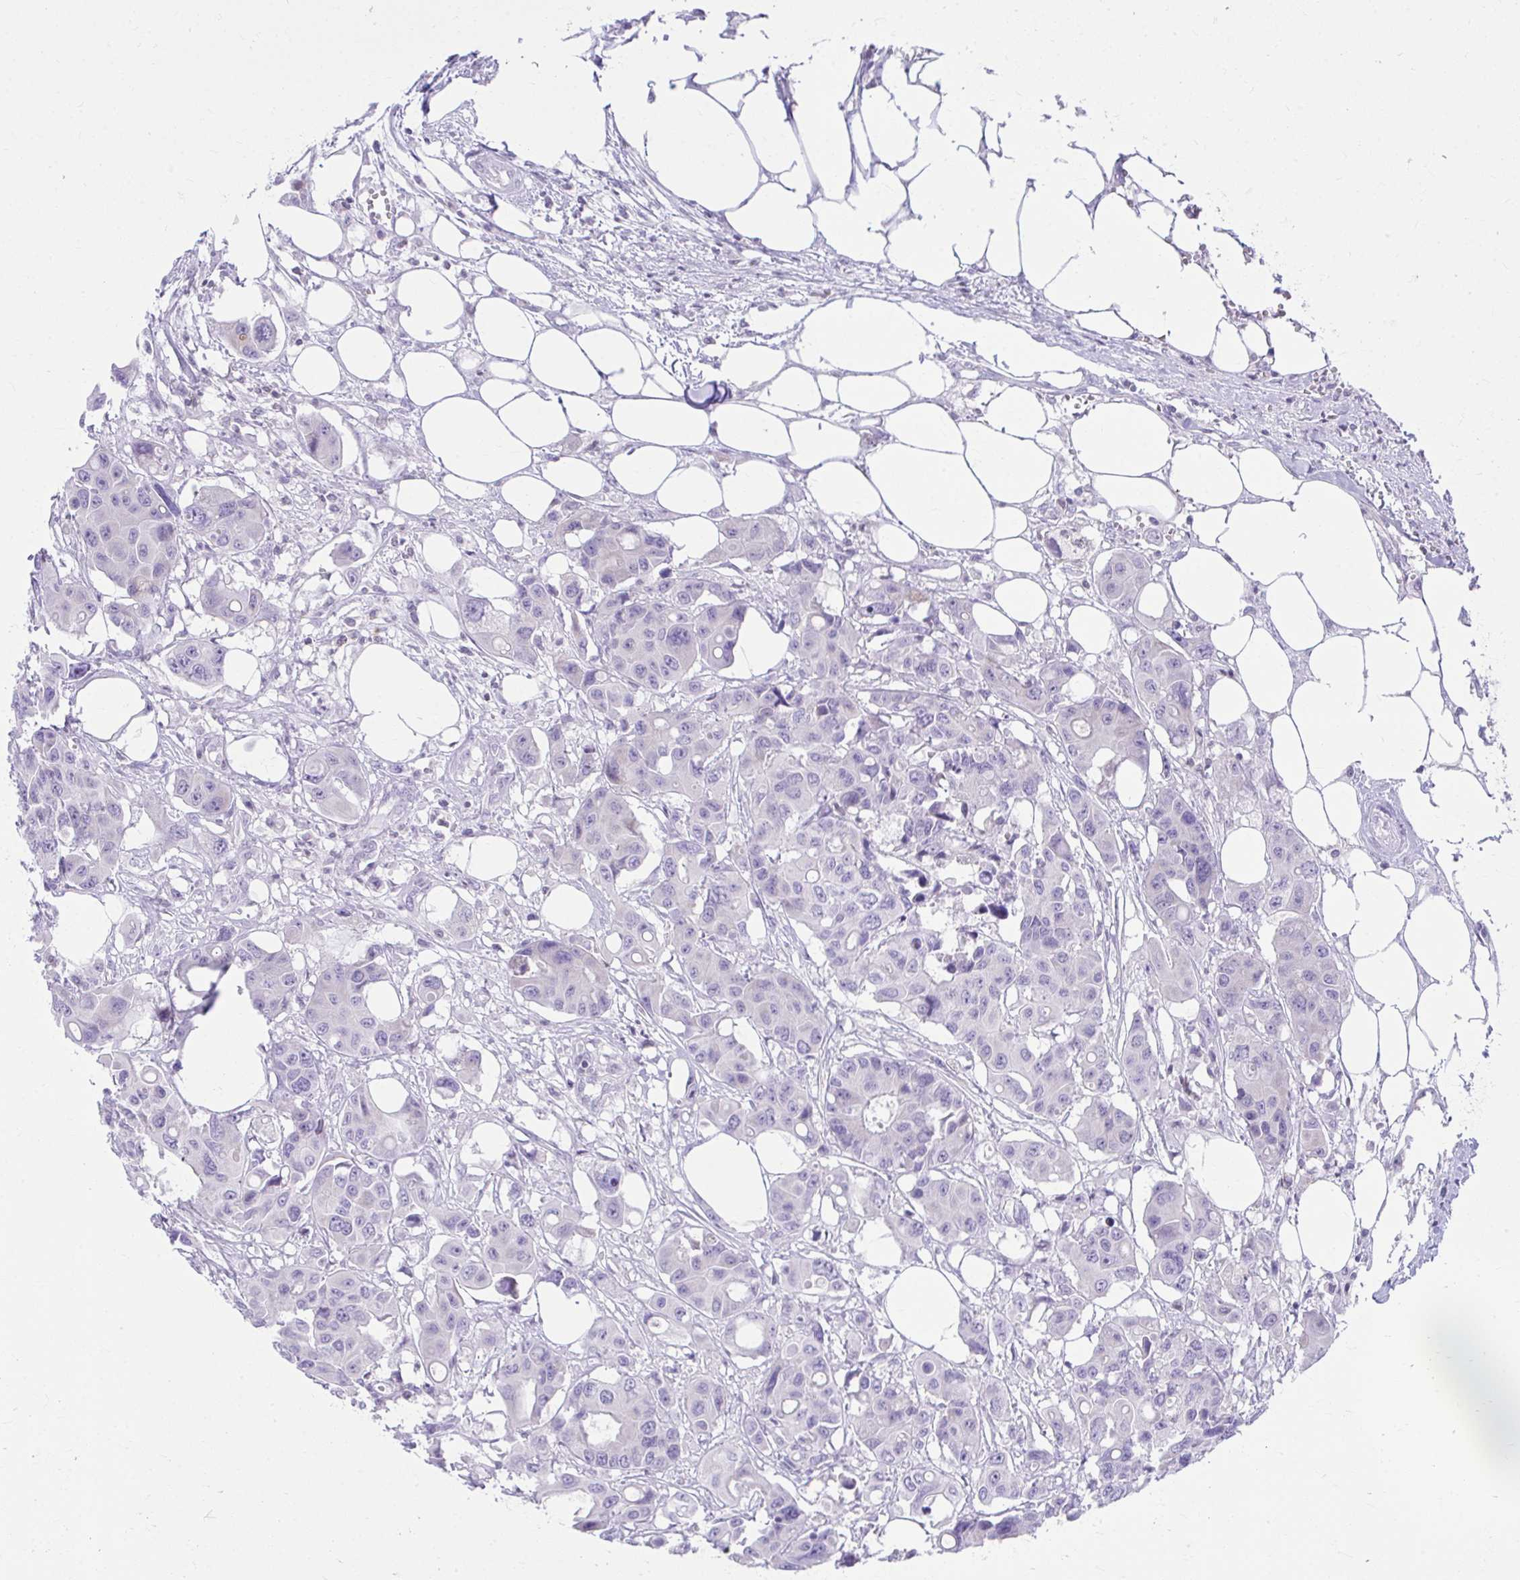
{"staining": {"intensity": "negative", "quantity": "none", "location": "none"}, "tissue": "colorectal cancer", "cell_type": "Tumor cells", "image_type": "cancer", "snomed": [{"axis": "morphology", "description": "Adenocarcinoma, NOS"}, {"axis": "topography", "description": "Colon"}], "caption": "Colorectal cancer stained for a protein using IHC demonstrates no staining tumor cells.", "gene": "OR7A5", "patient": {"sex": "male", "age": 77}}